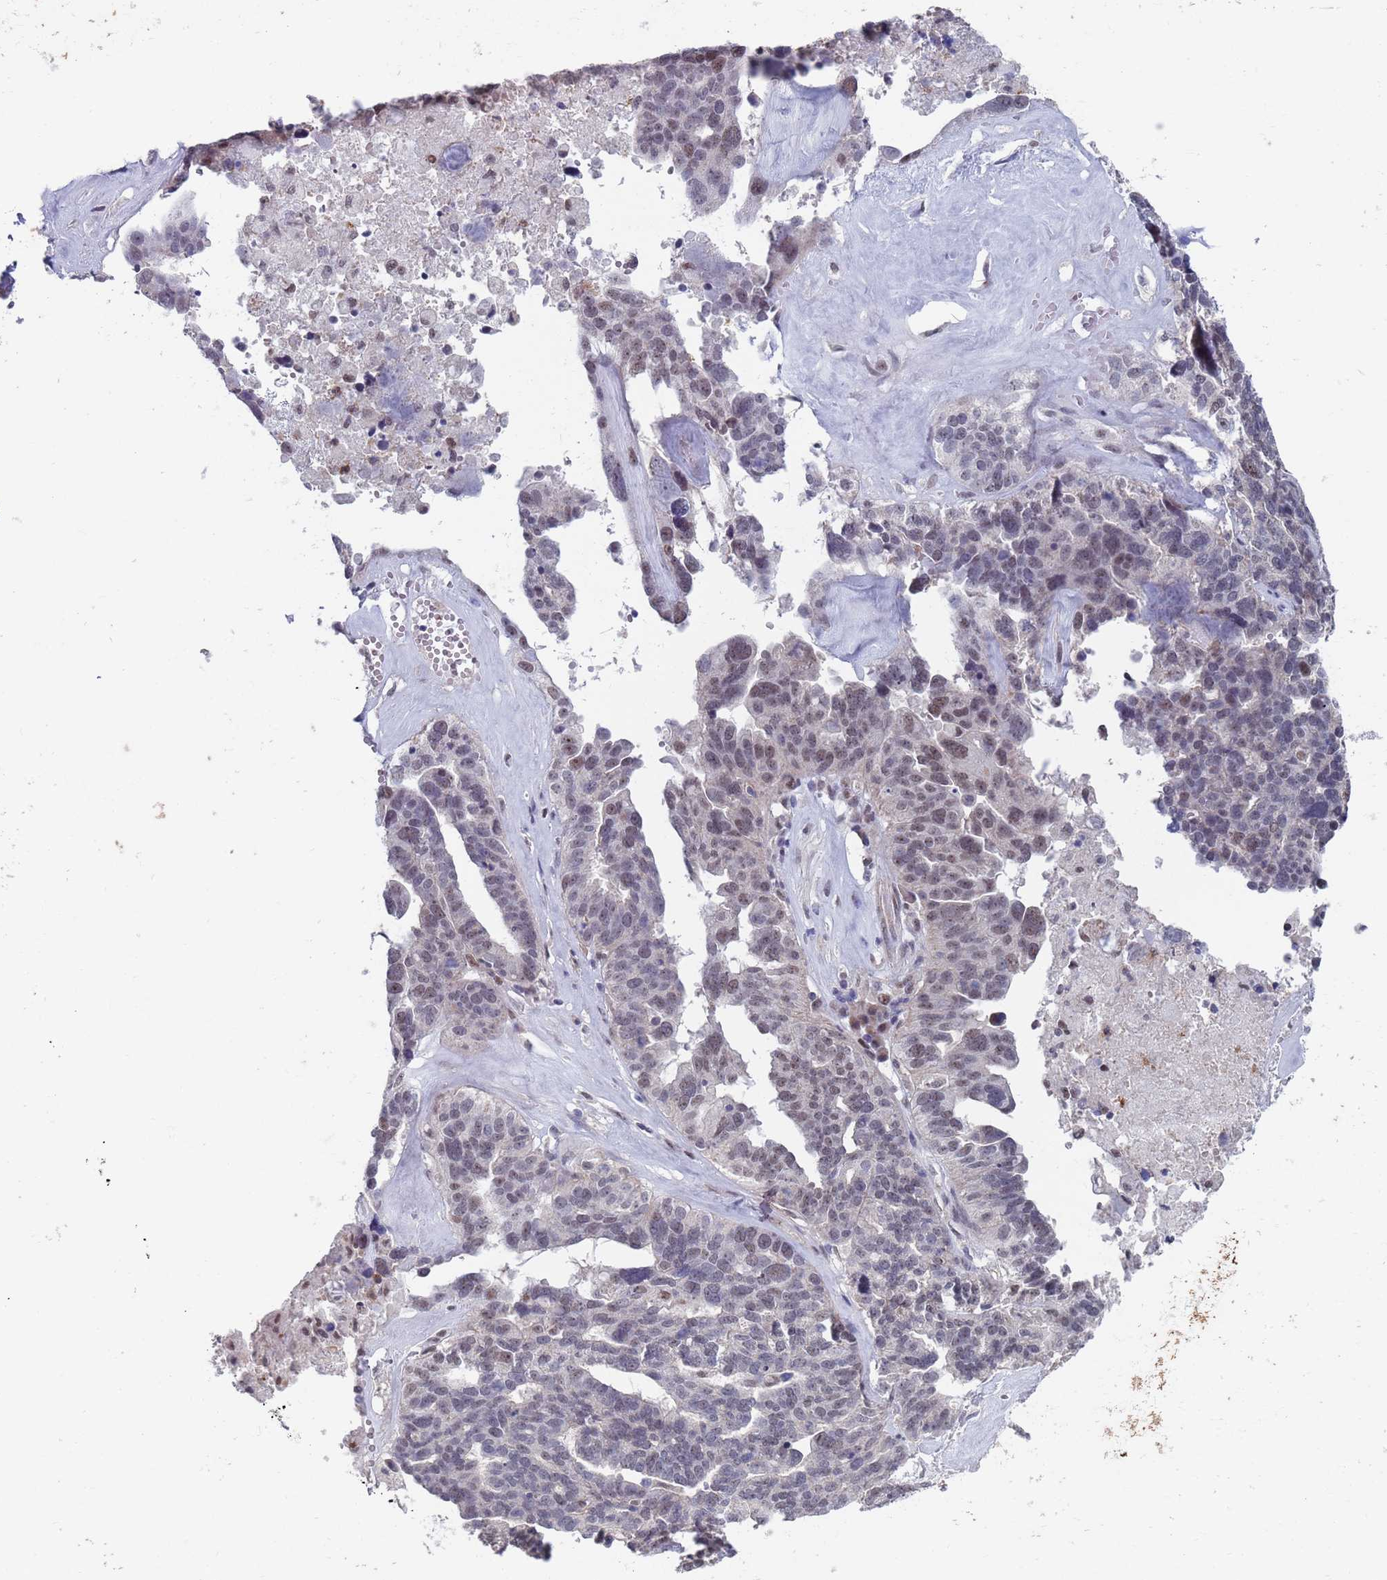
{"staining": {"intensity": "weak", "quantity": "<25%", "location": "nuclear"}, "tissue": "ovarian cancer", "cell_type": "Tumor cells", "image_type": "cancer", "snomed": [{"axis": "morphology", "description": "Cystadenocarcinoma, serous, NOS"}, {"axis": "topography", "description": "Ovary"}], "caption": "Tumor cells show no significant positivity in ovarian cancer (serous cystadenocarcinoma). Nuclei are stained in blue.", "gene": "RPP25", "patient": {"sex": "female", "age": 59}}